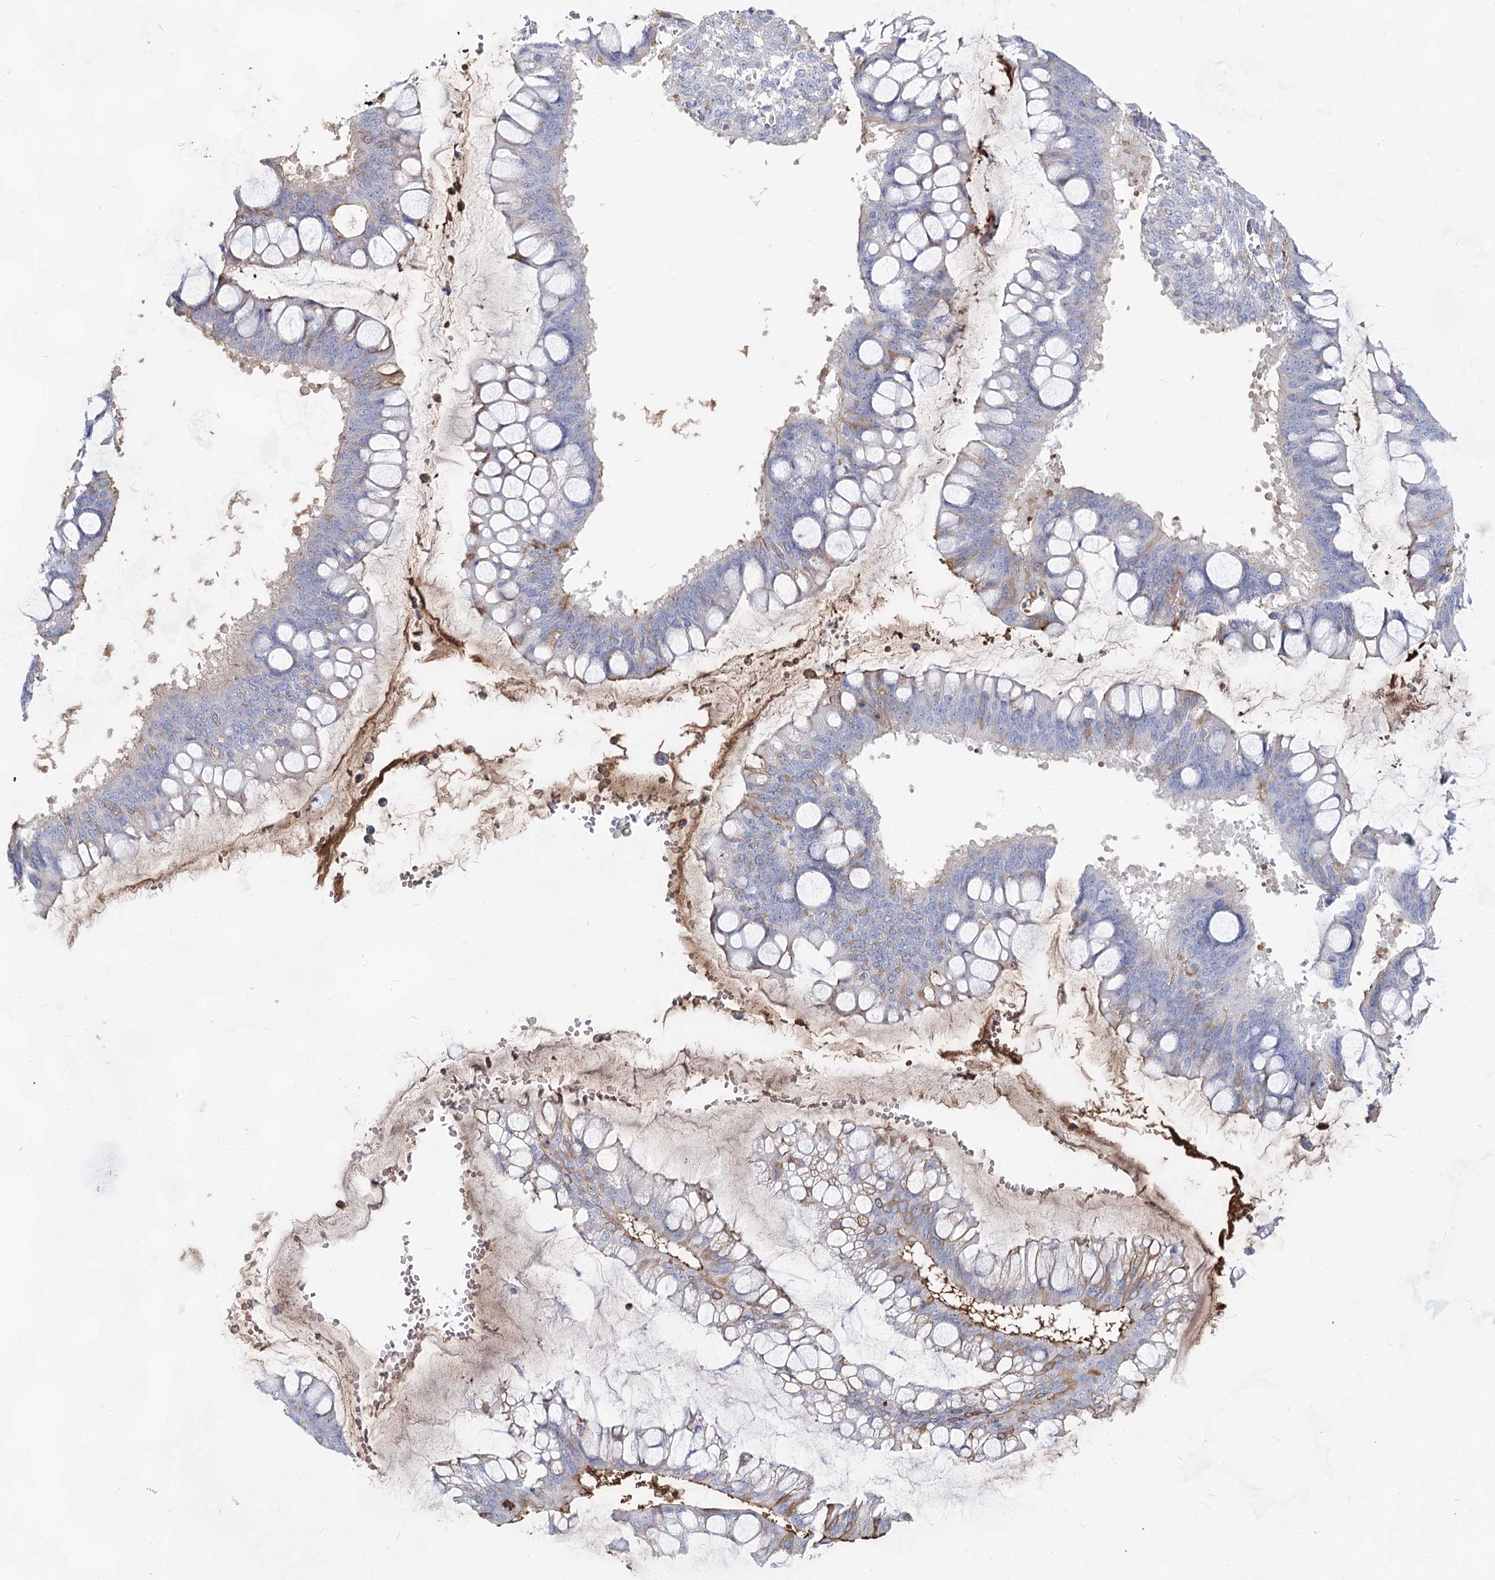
{"staining": {"intensity": "weak", "quantity": "<25%", "location": "cytoplasmic/membranous"}, "tissue": "ovarian cancer", "cell_type": "Tumor cells", "image_type": "cancer", "snomed": [{"axis": "morphology", "description": "Cystadenocarcinoma, mucinous, NOS"}, {"axis": "topography", "description": "Ovary"}], "caption": "This histopathology image is of ovarian cancer stained with immunohistochemistry (IHC) to label a protein in brown with the nuclei are counter-stained blue. There is no positivity in tumor cells.", "gene": "TASOR2", "patient": {"sex": "female", "age": 73}}